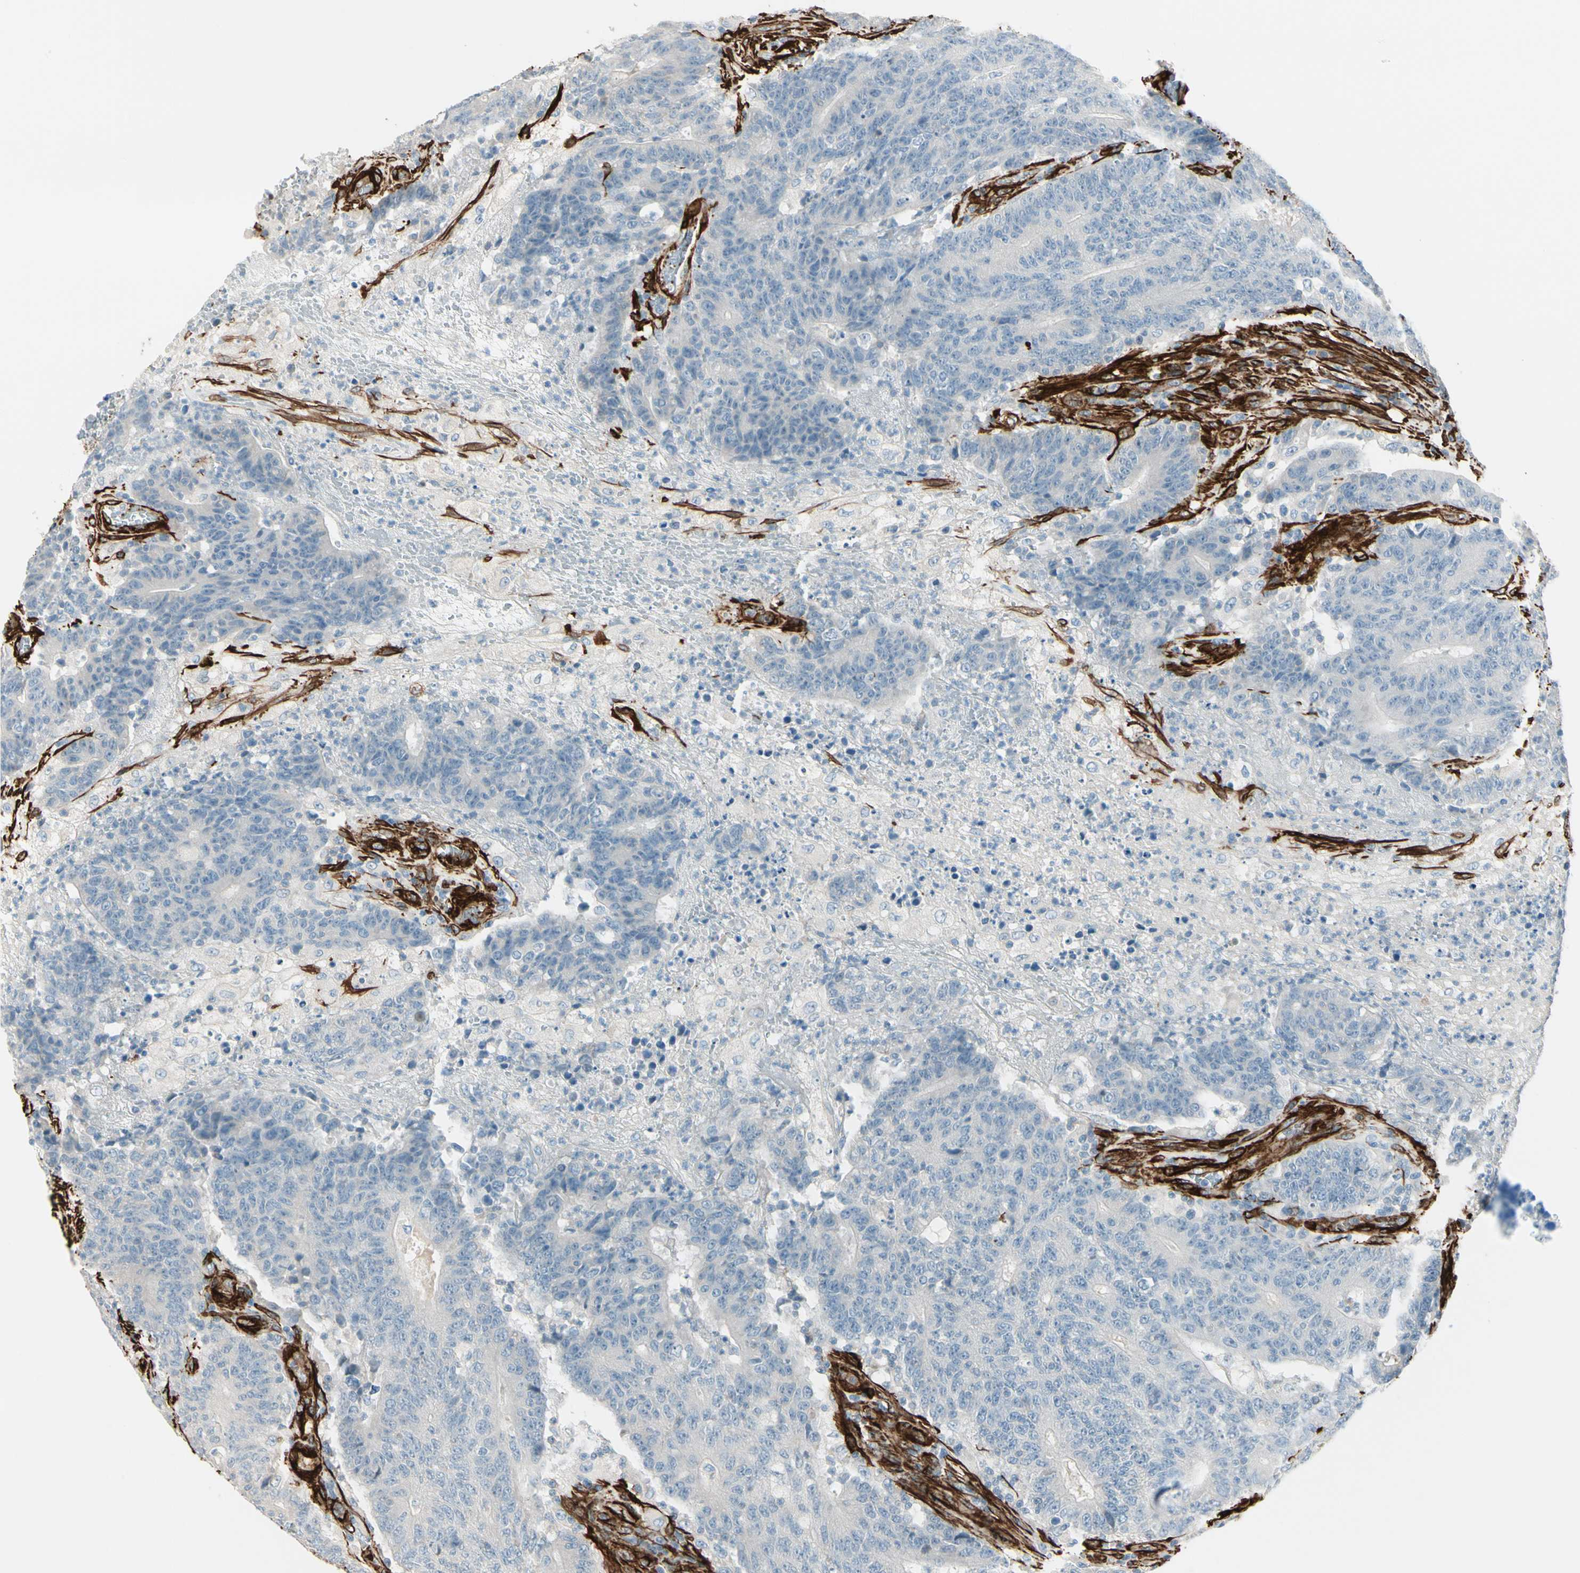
{"staining": {"intensity": "negative", "quantity": "none", "location": "none"}, "tissue": "colorectal cancer", "cell_type": "Tumor cells", "image_type": "cancer", "snomed": [{"axis": "morphology", "description": "Normal tissue, NOS"}, {"axis": "morphology", "description": "Adenocarcinoma, NOS"}, {"axis": "topography", "description": "Colon"}], "caption": "There is no significant expression in tumor cells of adenocarcinoma (colorectal).", "gene": "CALD1", "patient": {"sex": "female", "age": 75}}